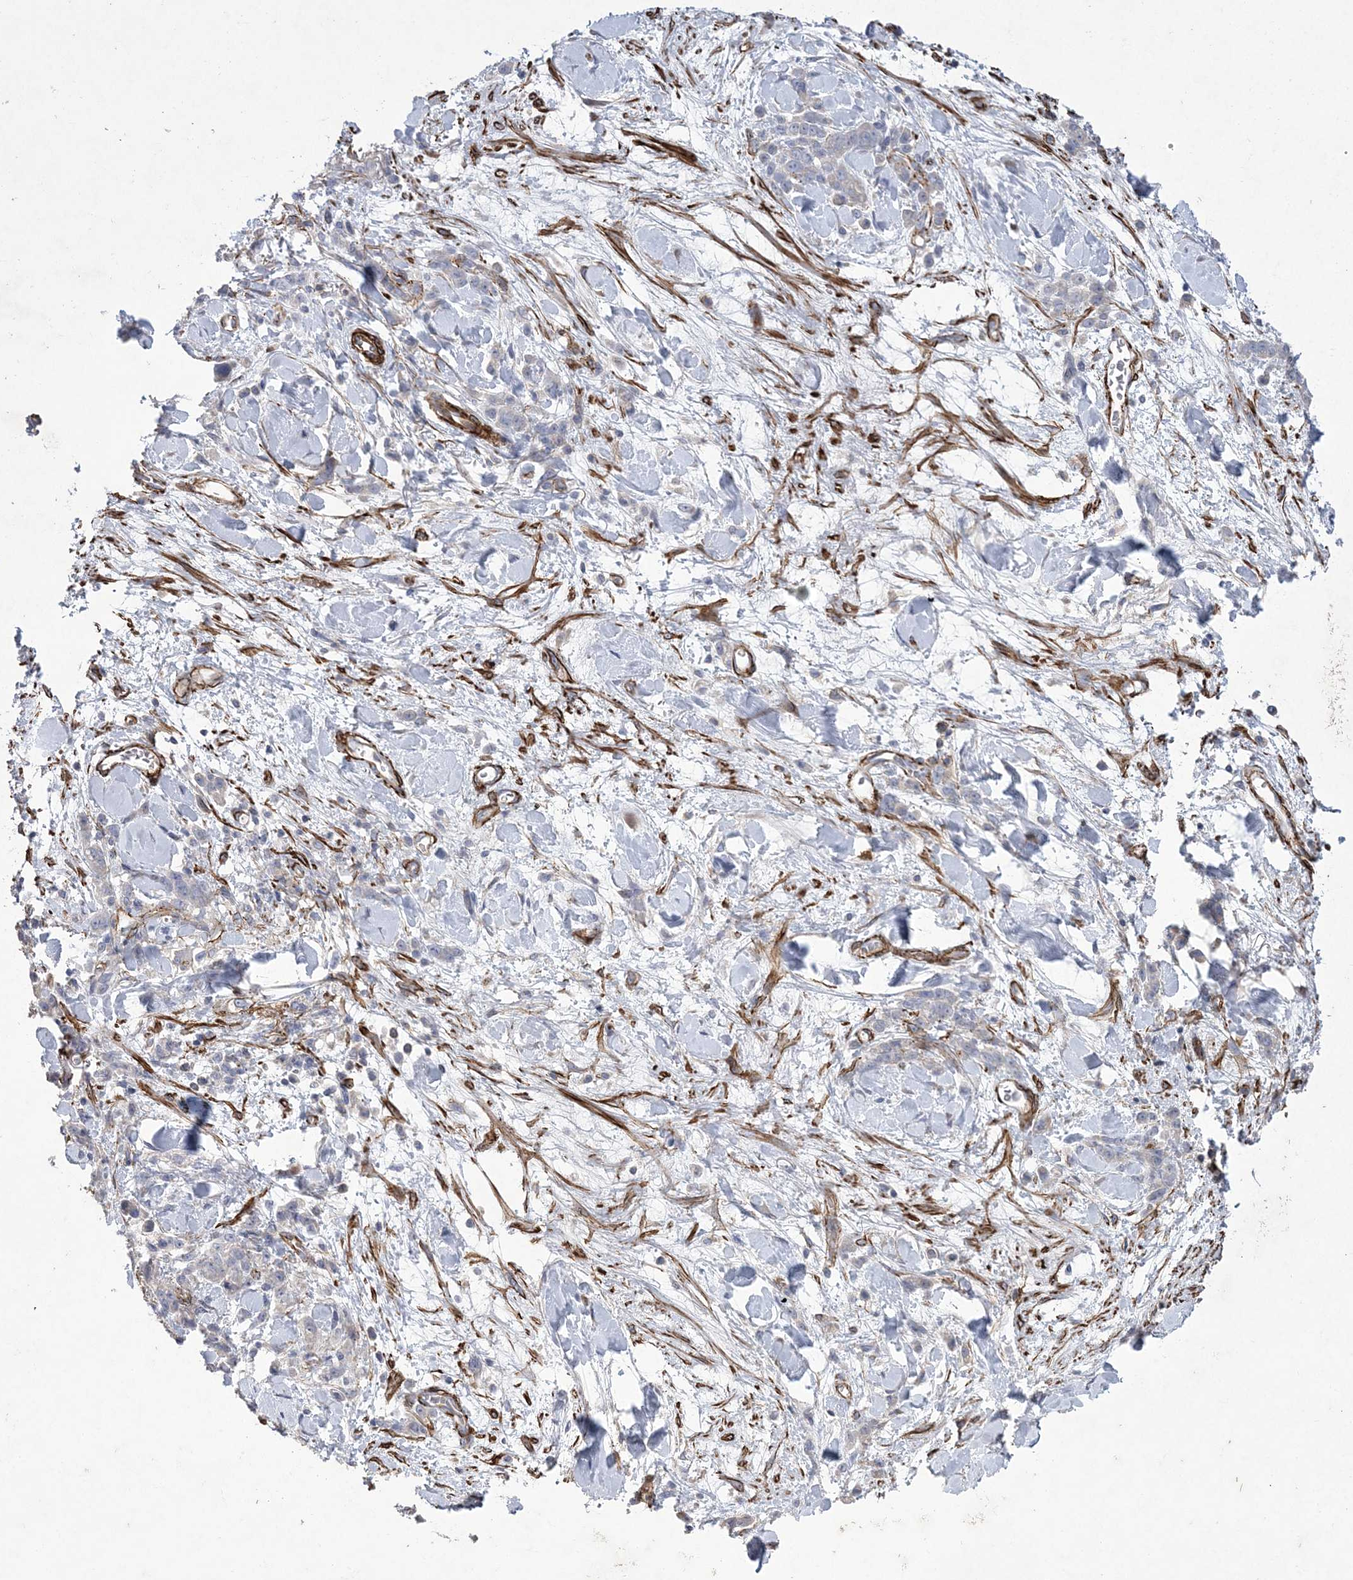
{"staining": {"intensity": "negative", "quantity": "none", "location": "none"}, "tissue": "stomach cancer", "cell_type": "Tumor cells", "image_type": "cancer", "snomed": [{"axis": "morphology", "description": "Normal tissue, NOS"}, {"axis": "morphology", "description": "Adenocarcinoma, NOS"}, {"axis": "topography", "description": "Stomach"}], "caption": "An immunohistochemistry (IHC) micrograph of stomach adenocarcinoma is shown. There is no staining in tumor cells of stomach adenocarcinoma.", "gene": "ARSJ", "patient": {"sex": "male", "age": 82}}